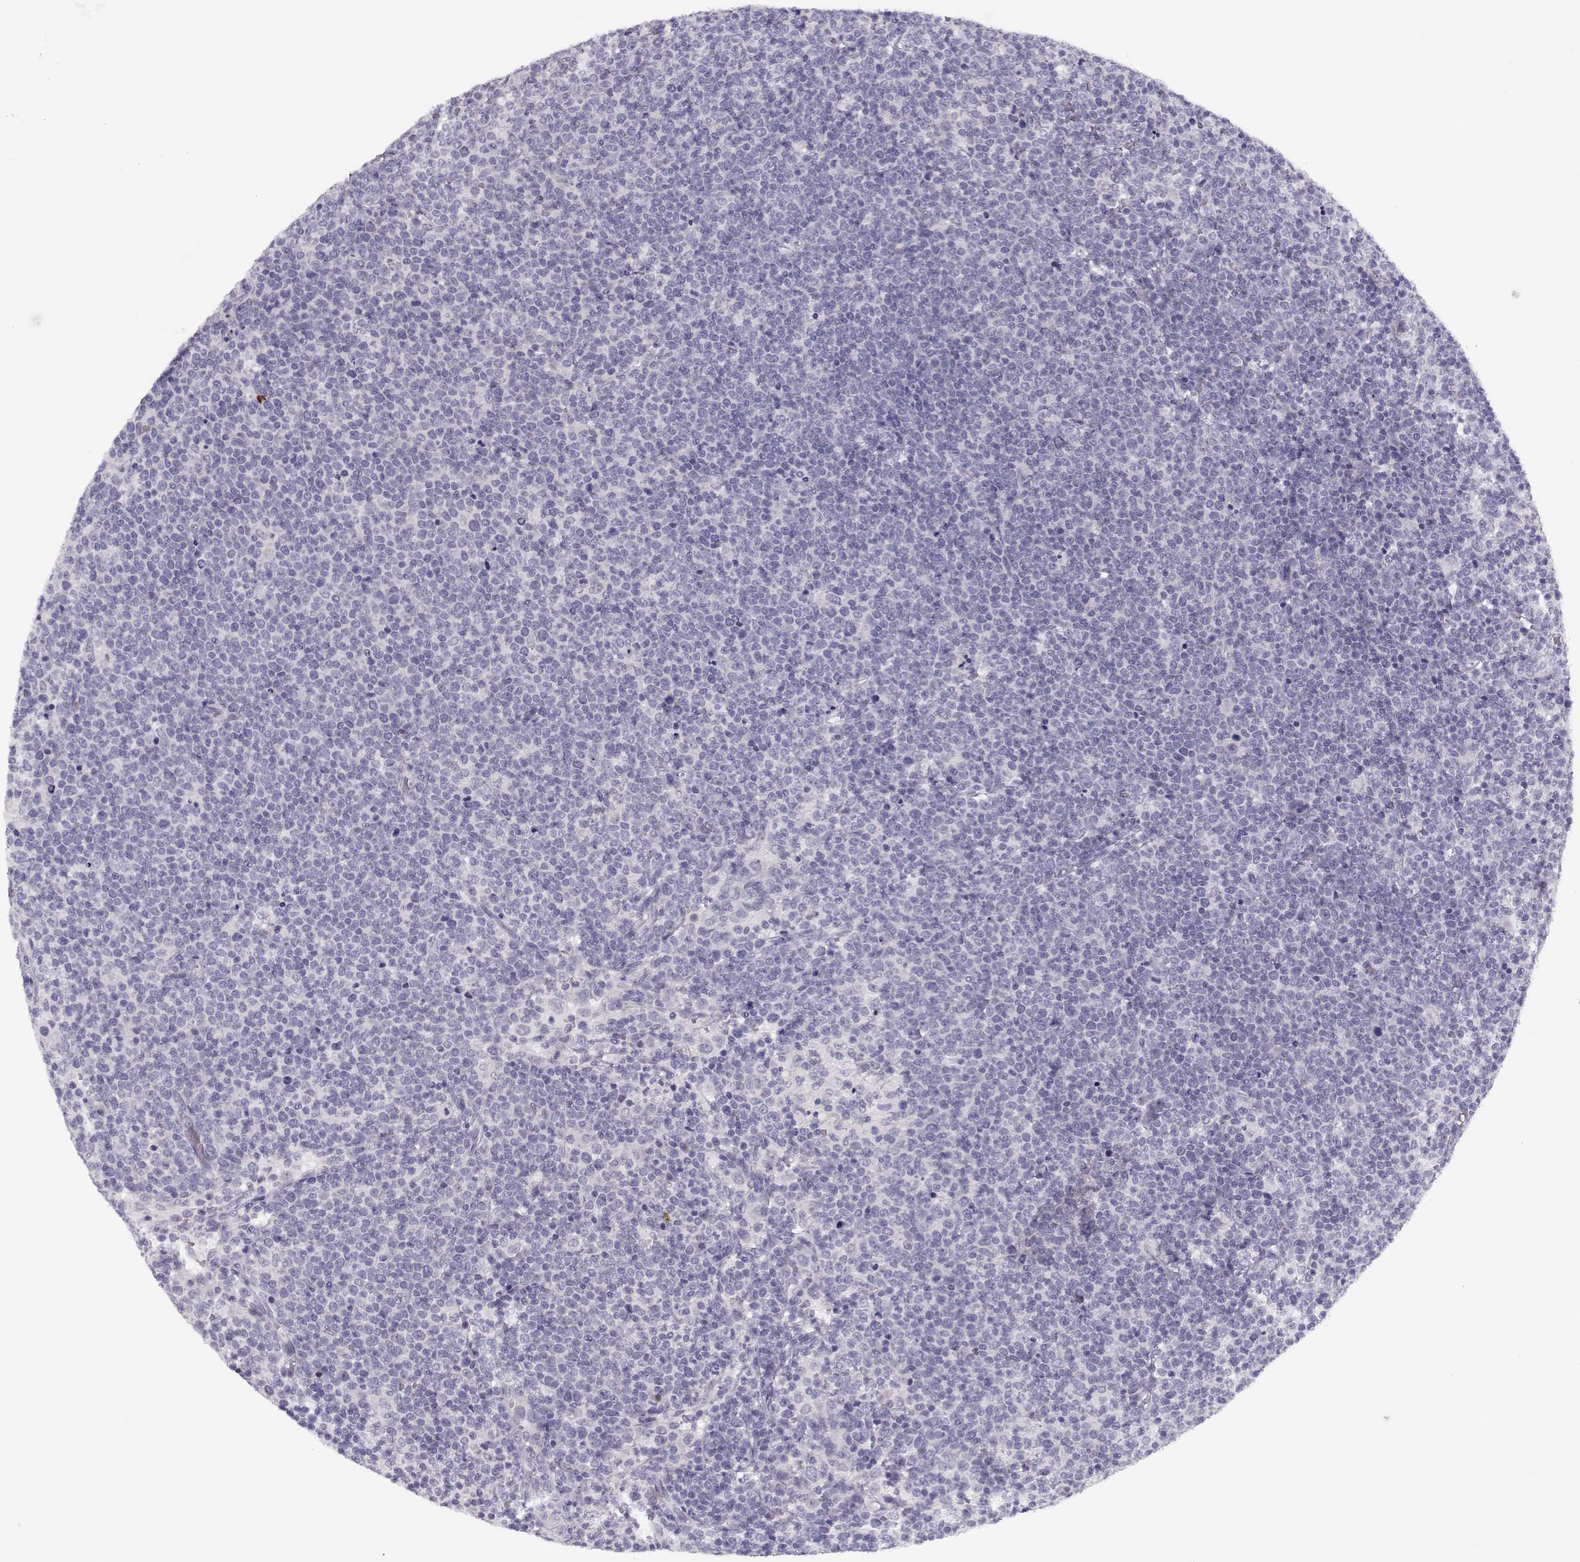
{"staining": {"intensity": "negative", "quantity": "none", "location": "none"}, "tissue": "lymphoma", "cell_type": "Tumor cells", "image_type": "cancer", "snomed": [{"axis": "morphology", "description": "Malignant lymphoma, non-Hodgkin's type, High grade"}, {"axis": "topography", "description": "Lymph node"}], "caption": "Lymphoma stained for a protein using IHC reveals no positivity tumor cells.", "gene": "CFAP77", "patient": {"sex": "male", "age": 61}}